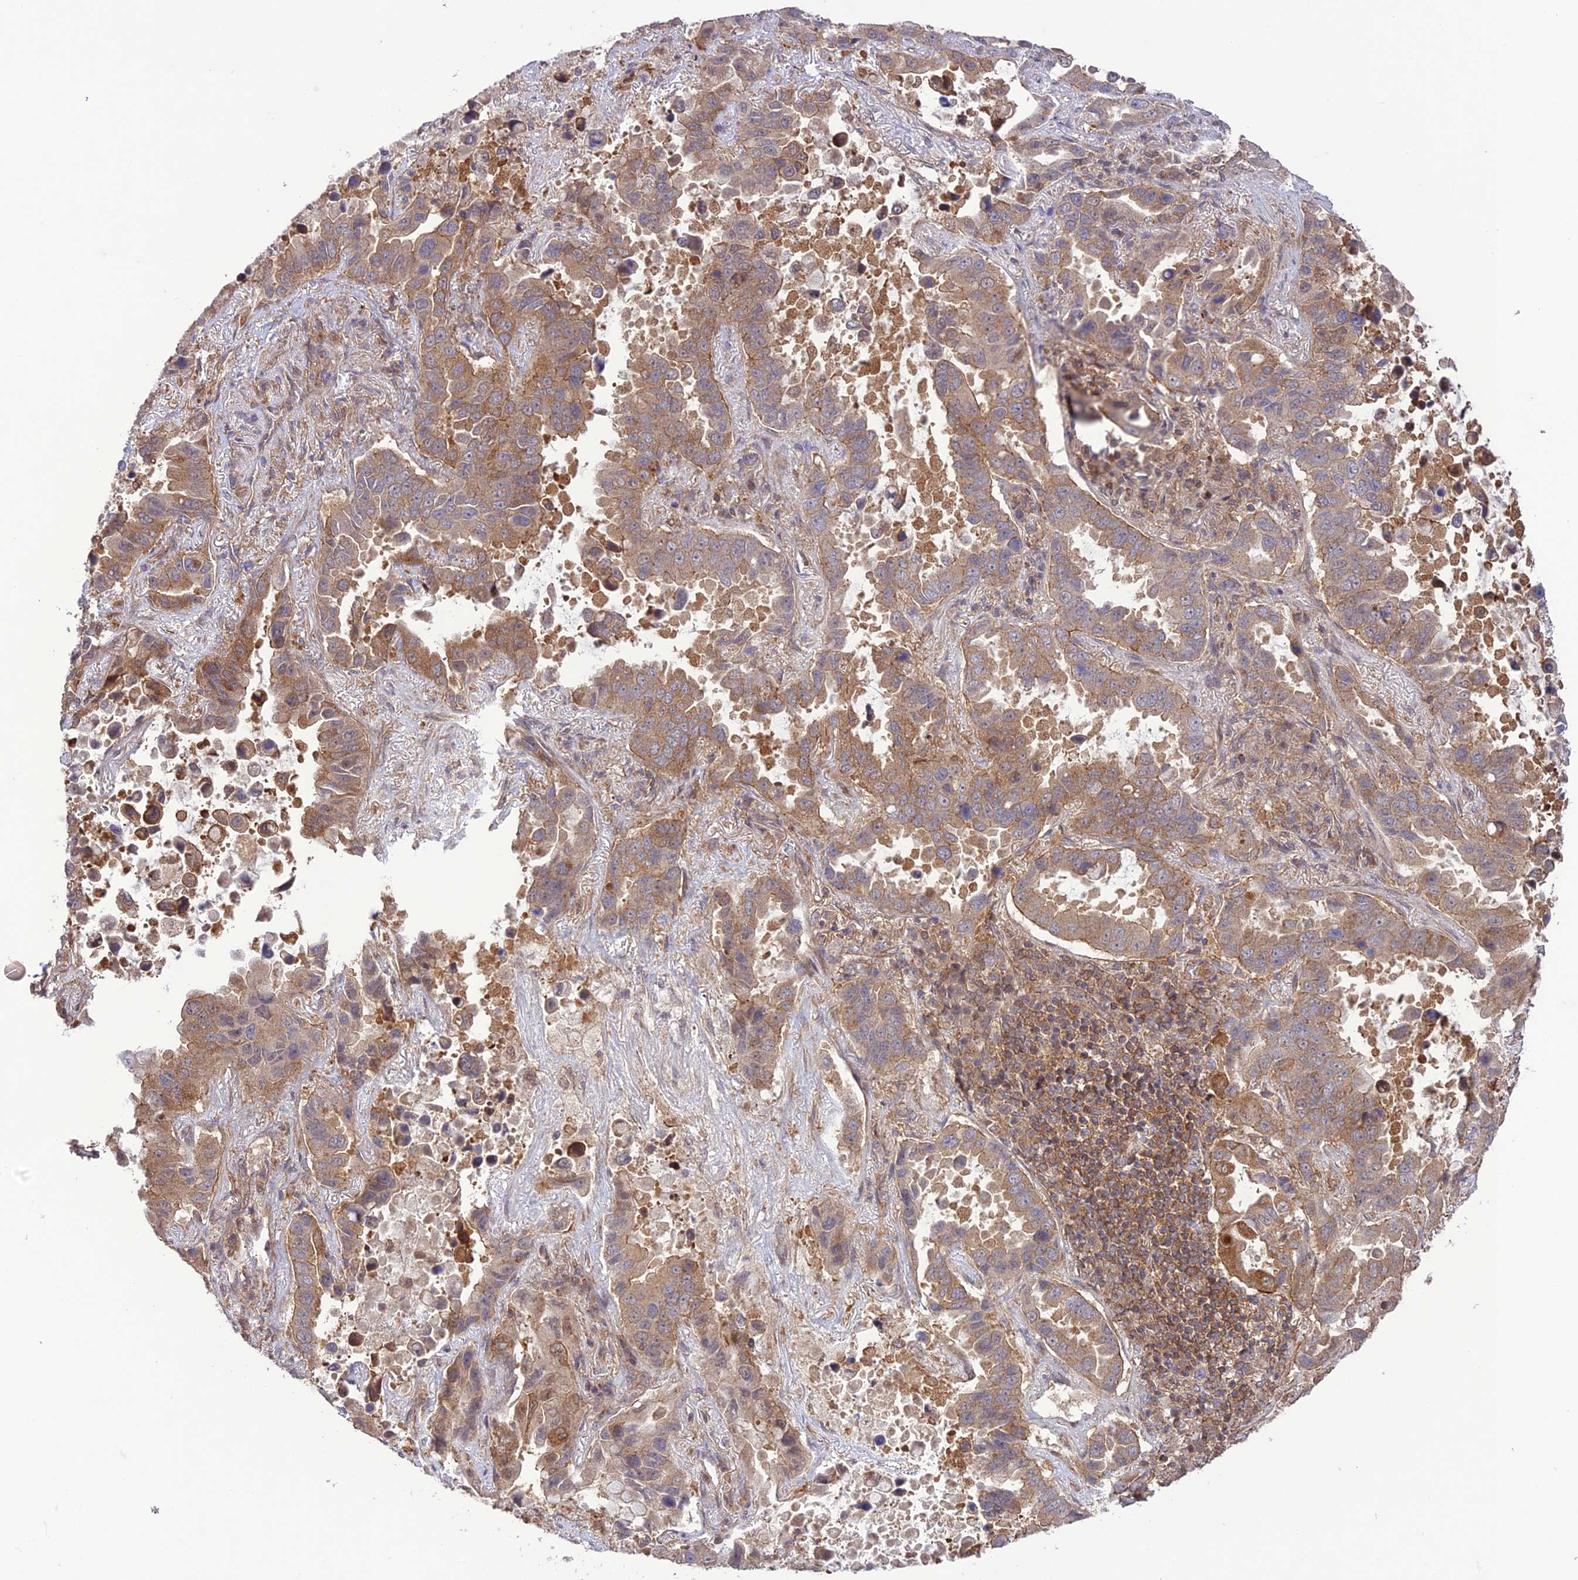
{"staining": {"intensity": "moderate", "quantity": ">75%", "location": "cytoplasmic/membranous"}, "tissue": "lung cancer", "cell_type": "Tumor cells", "image_type": "cancer", "snomed": [{"axis": "morphology", "description": "Adenocarcinoma, NOS"}, {"axis": "topography", "description": "Lung"}], "caption": "Lung cancer was stained to show a protein in brown. There is medium levels of moderate cytoplasmic/membranous staining in approximately >75% of tumor cells.", "gene": "FCHSD1", "patient": {"sex": "male", "age": 64}}